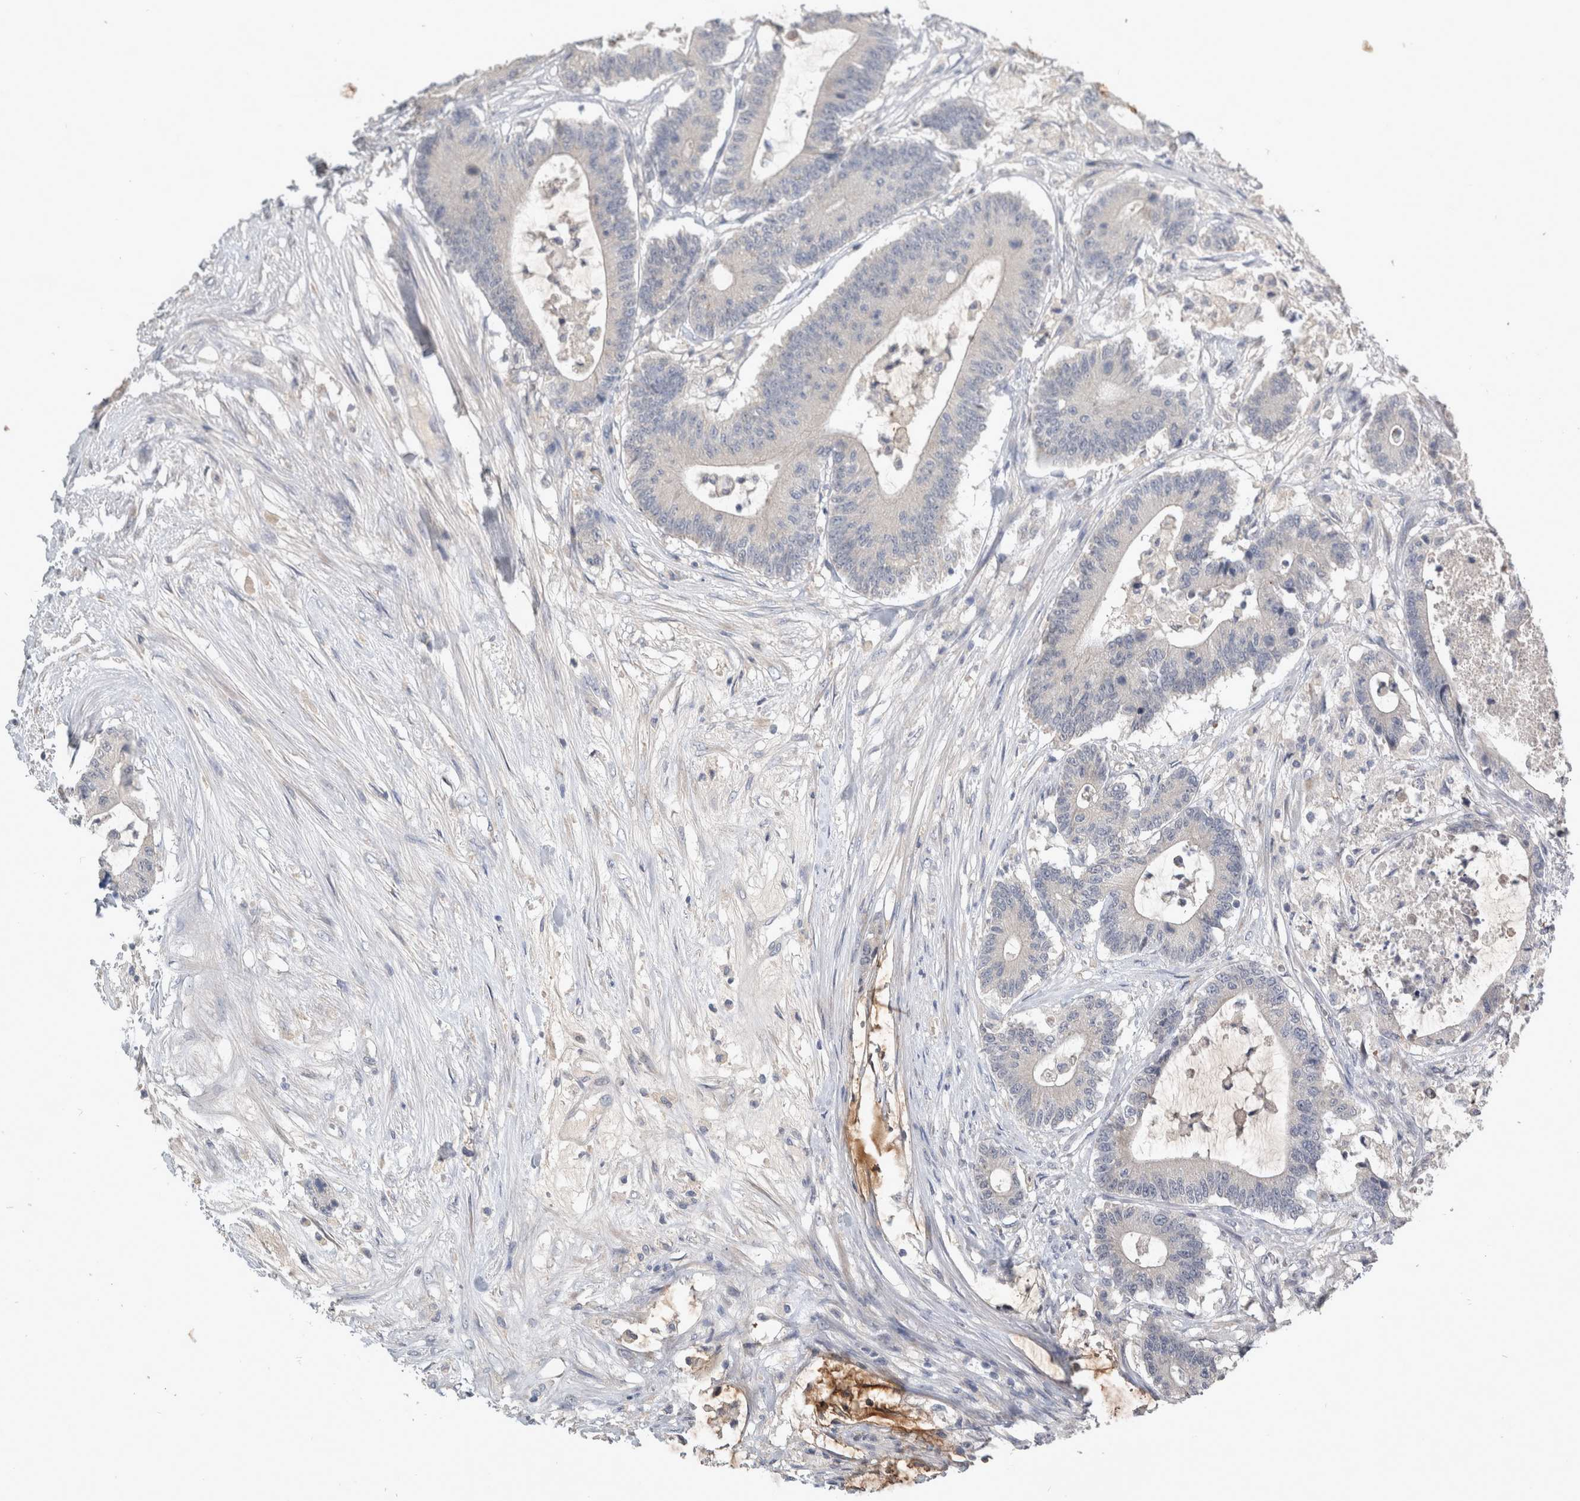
{"staining": {"intensity": "negative", "quantity": "none", "location": "none"}, "tissue": "colorectal cancer", "cell_type": "Tumor cells", "image_type": "cancer", "snomed": [{"axis": "morphology", "description": "Adenocarcinoma, NOS"}, {"axis": "topography", "description": "Colon"}], "caption": "IHC histopathology image of neoplastic tissue: human colorectal adenocarcinoma stained with DAB demonstrates no significant protein staining in tumor cells.", "gene": "SLC22A11", "patient": {"sex": "female", "age": 84}}